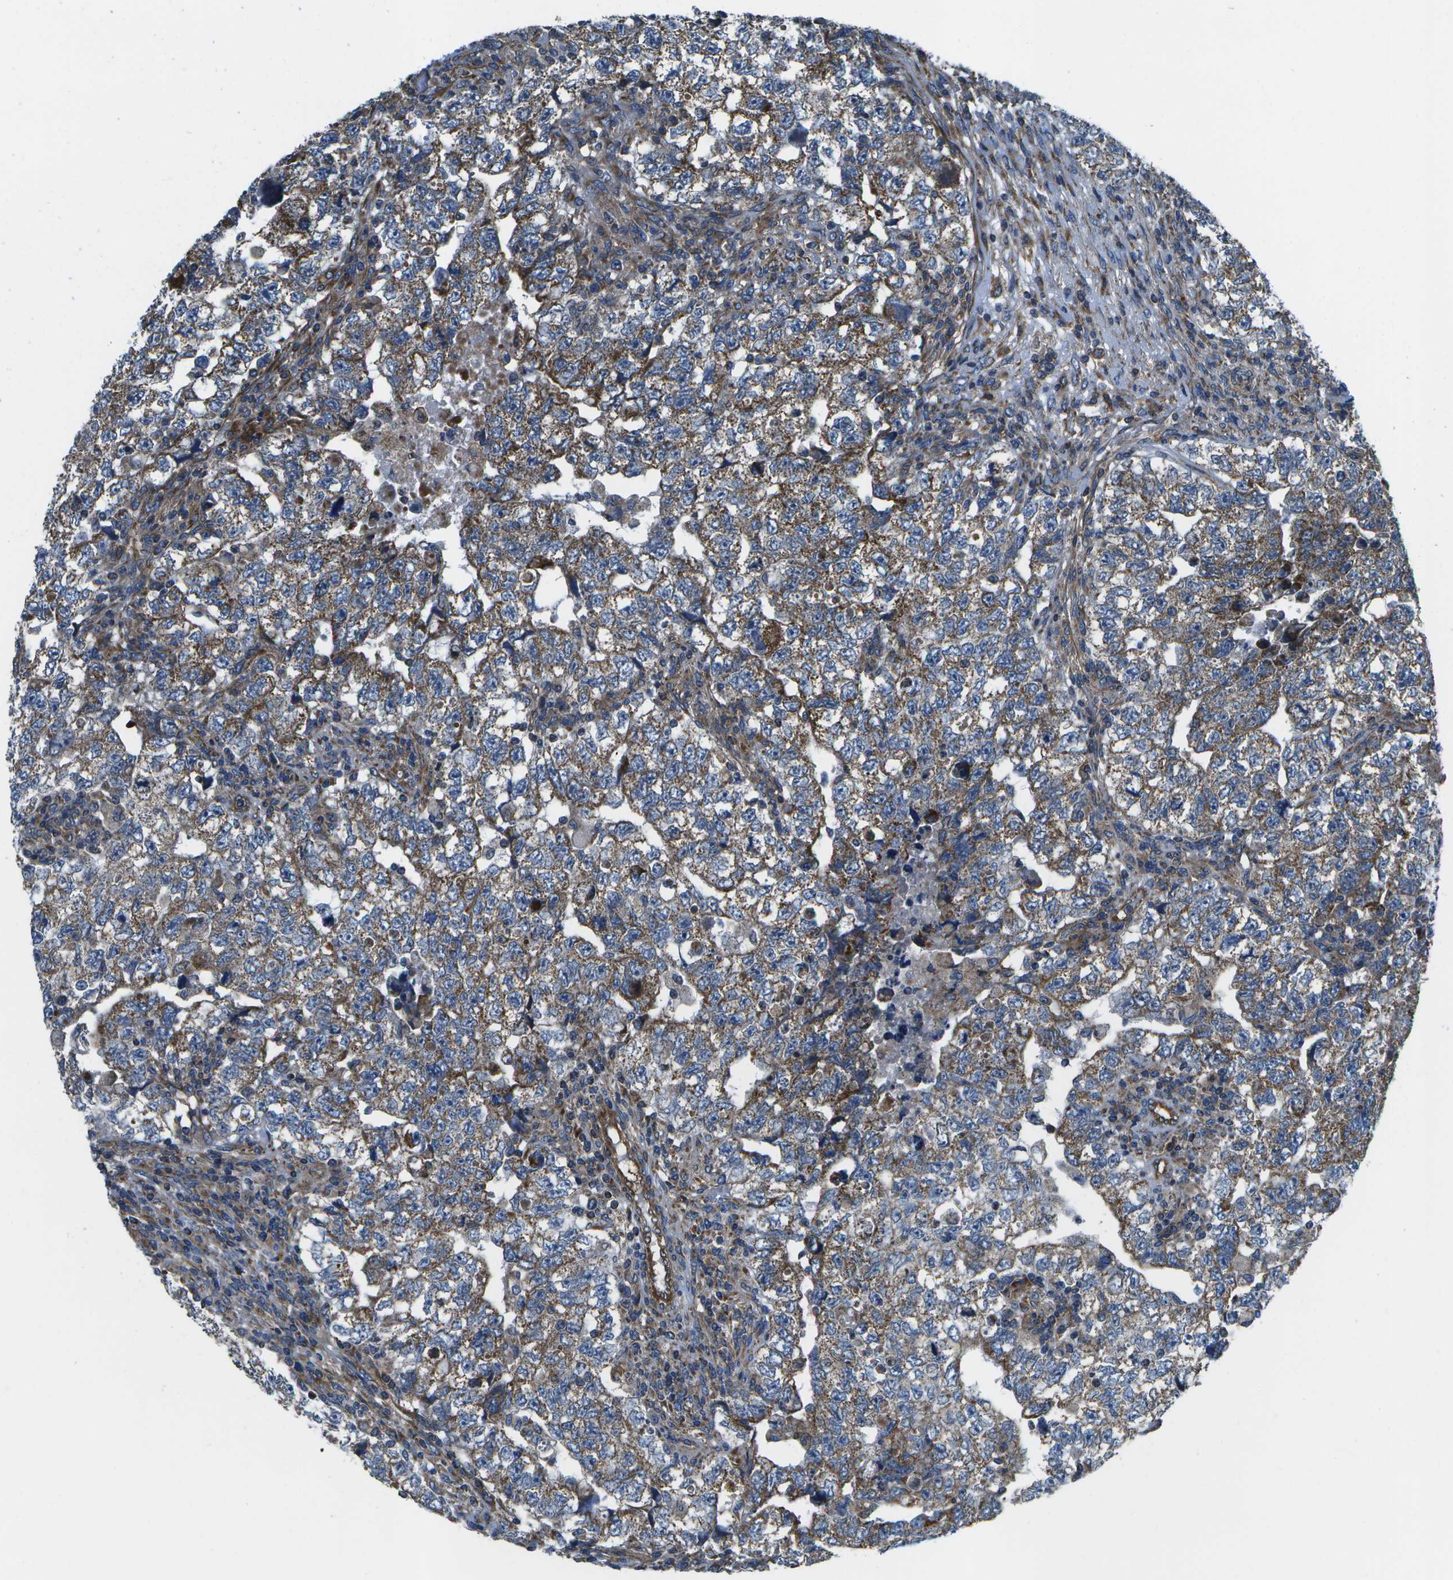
{"staining": {"intensity": "moderate", "quantity": "25%-75%", "location": "cytoplasmic/membranous"}, "tissue": "testis cancer", "cell_type": "Tumor cells", "image_type": "cancer", "snomed": [{"axis": "morphology", "description": "Carcinoma, Embryonal, NOS"}, {"axis": "topography", "description": "Testis"}], "caption": "Brown immunohistochemical staining in embryonal carcinoma (testis) displays moderate cytoplasmic/membranous positivity in about 25%-75% of tumor cells. (brown staining indicates protein expression, while blue staining denotes nuclei).", "gene": "MVK", "patient": {"sex": "male", "age": 36}}